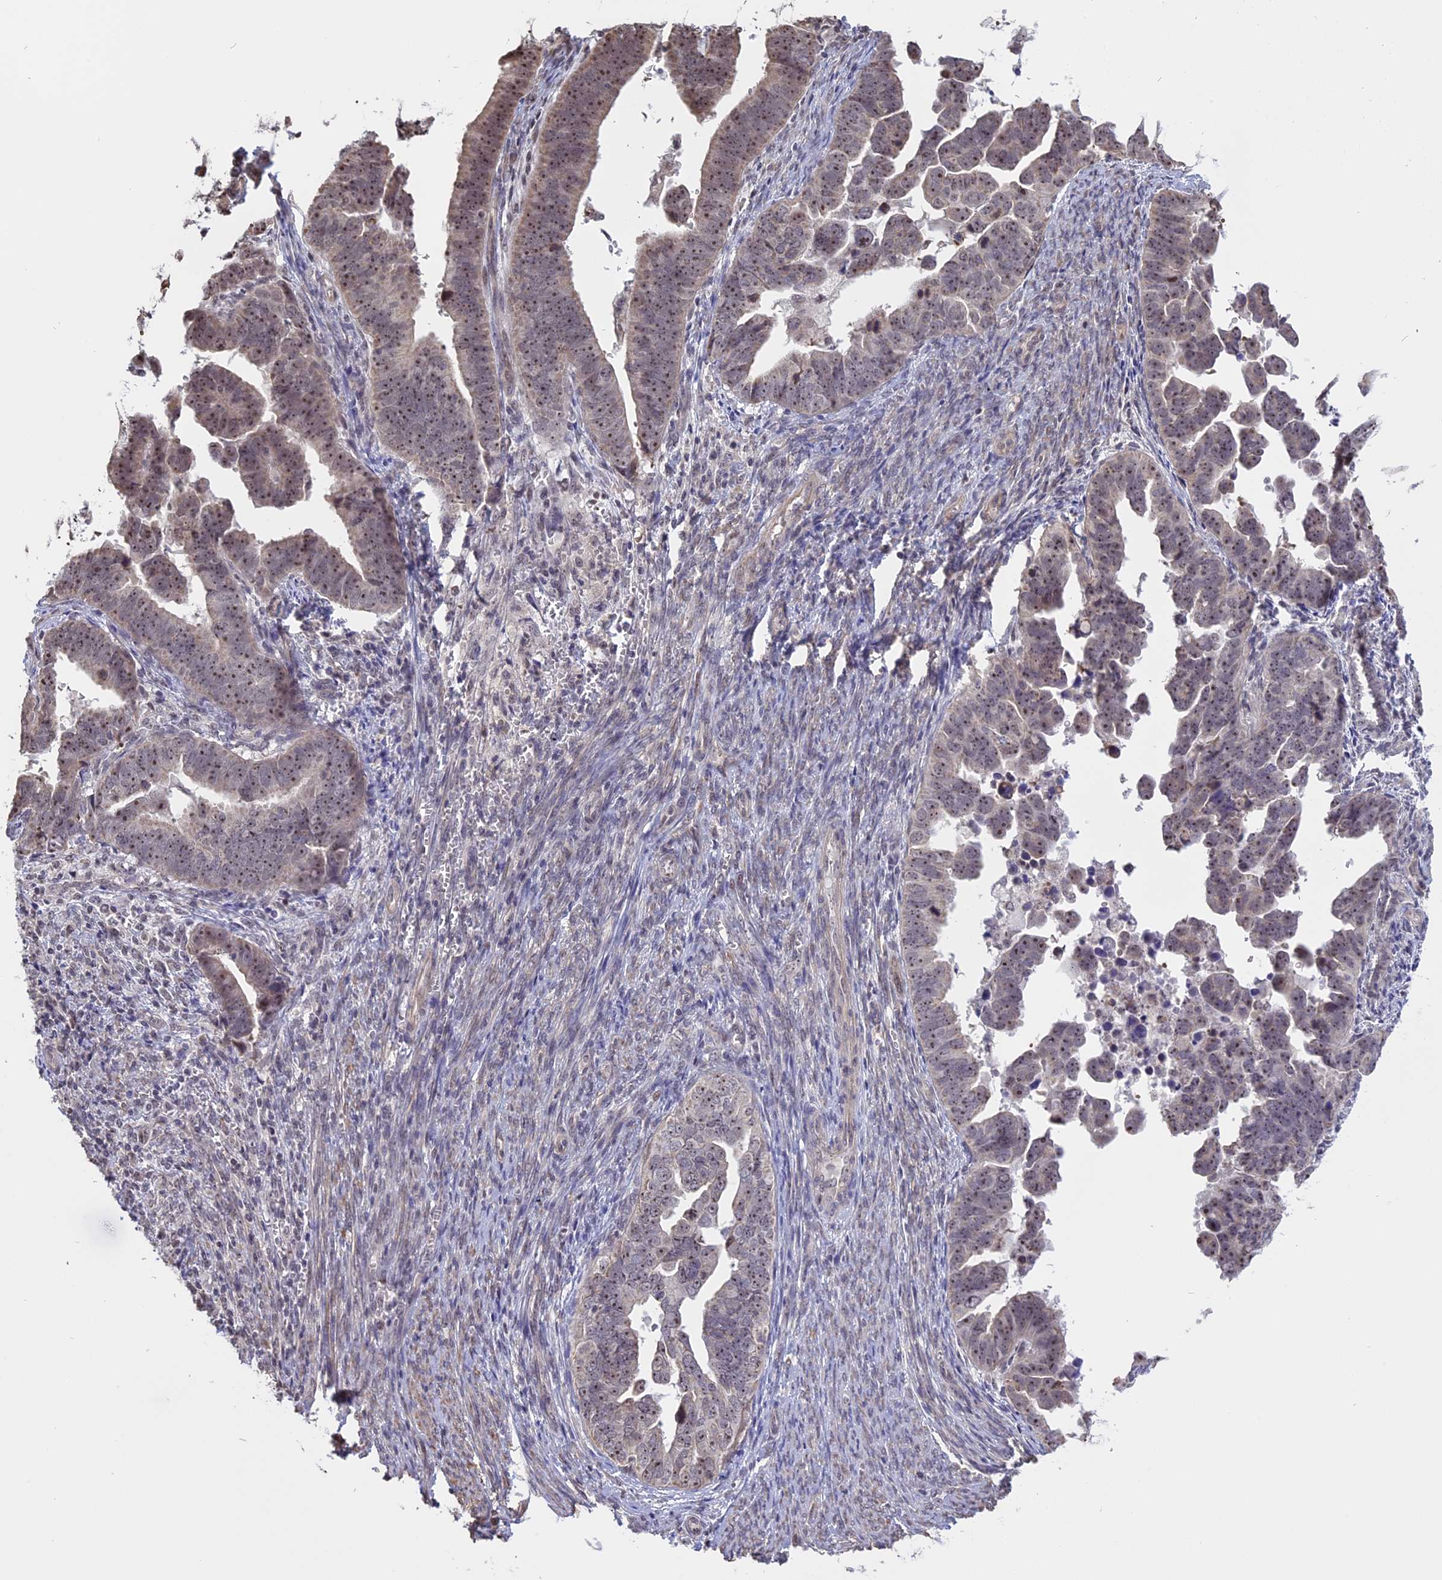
{"staining": {"intensity": "weak", "quantity": ">75%", "location": "nuclear"}, "tissue": "endometrial cancer", "cell_type": "Tumor cells", "image_type": "cancer", "snomed": [{"axis": "morphology", "description": "Adenocarcinoma, NOS"}, {"axis": "topography", "description": "Endometrium"}], "caption": "Endometrial adenocarcinoma stained with IHC shows weak nuclear positivity in approximately >75% of tumor cells. The protein of interest is shown in brown color, while the nuclei are stained blue.", "gene": "MGA", "patient": {"sex": "female", "age": 75}}